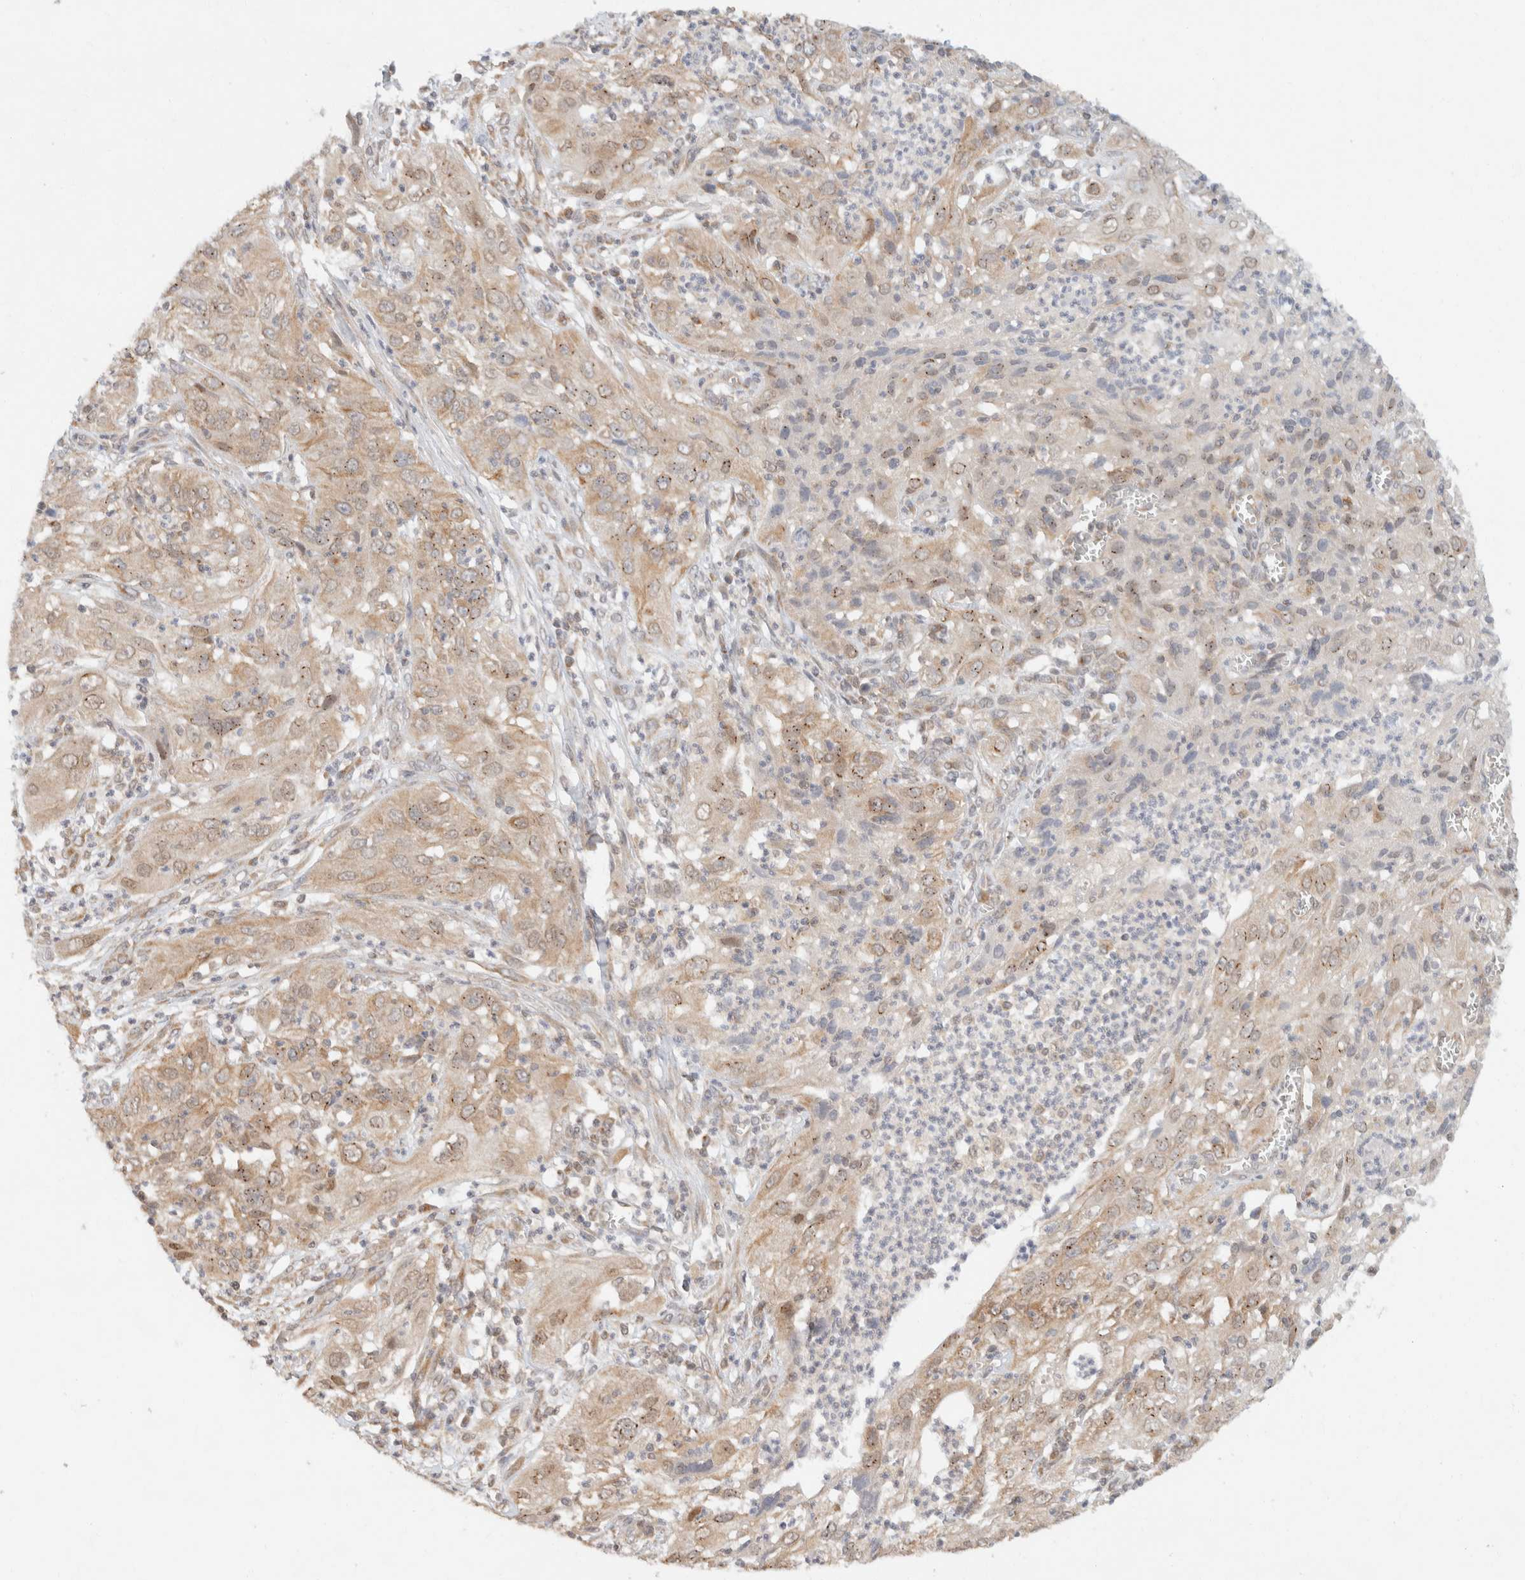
{"staining": {"intensity": "weak", "quantity": ">75%", "location": "cytoplasmic/membranous"}, "tissue": "cervical cancer", "cell_type": "Tumor cells", "image_type": "cancer", "snomed": [{"axis": "morphology", "description": "Squamous cell carcinoma, NOS"}, {"axis": "topography", "description": "Cervix"}], "caption": "Brown immunohistochemical staining in squamous cell carcinoma (cervical) exhibits weak cytoplasmic/membranous staining in about >75% of tumor cells.", "gene": "TACC1", "patient": {"sex": "female", "age": 32}}